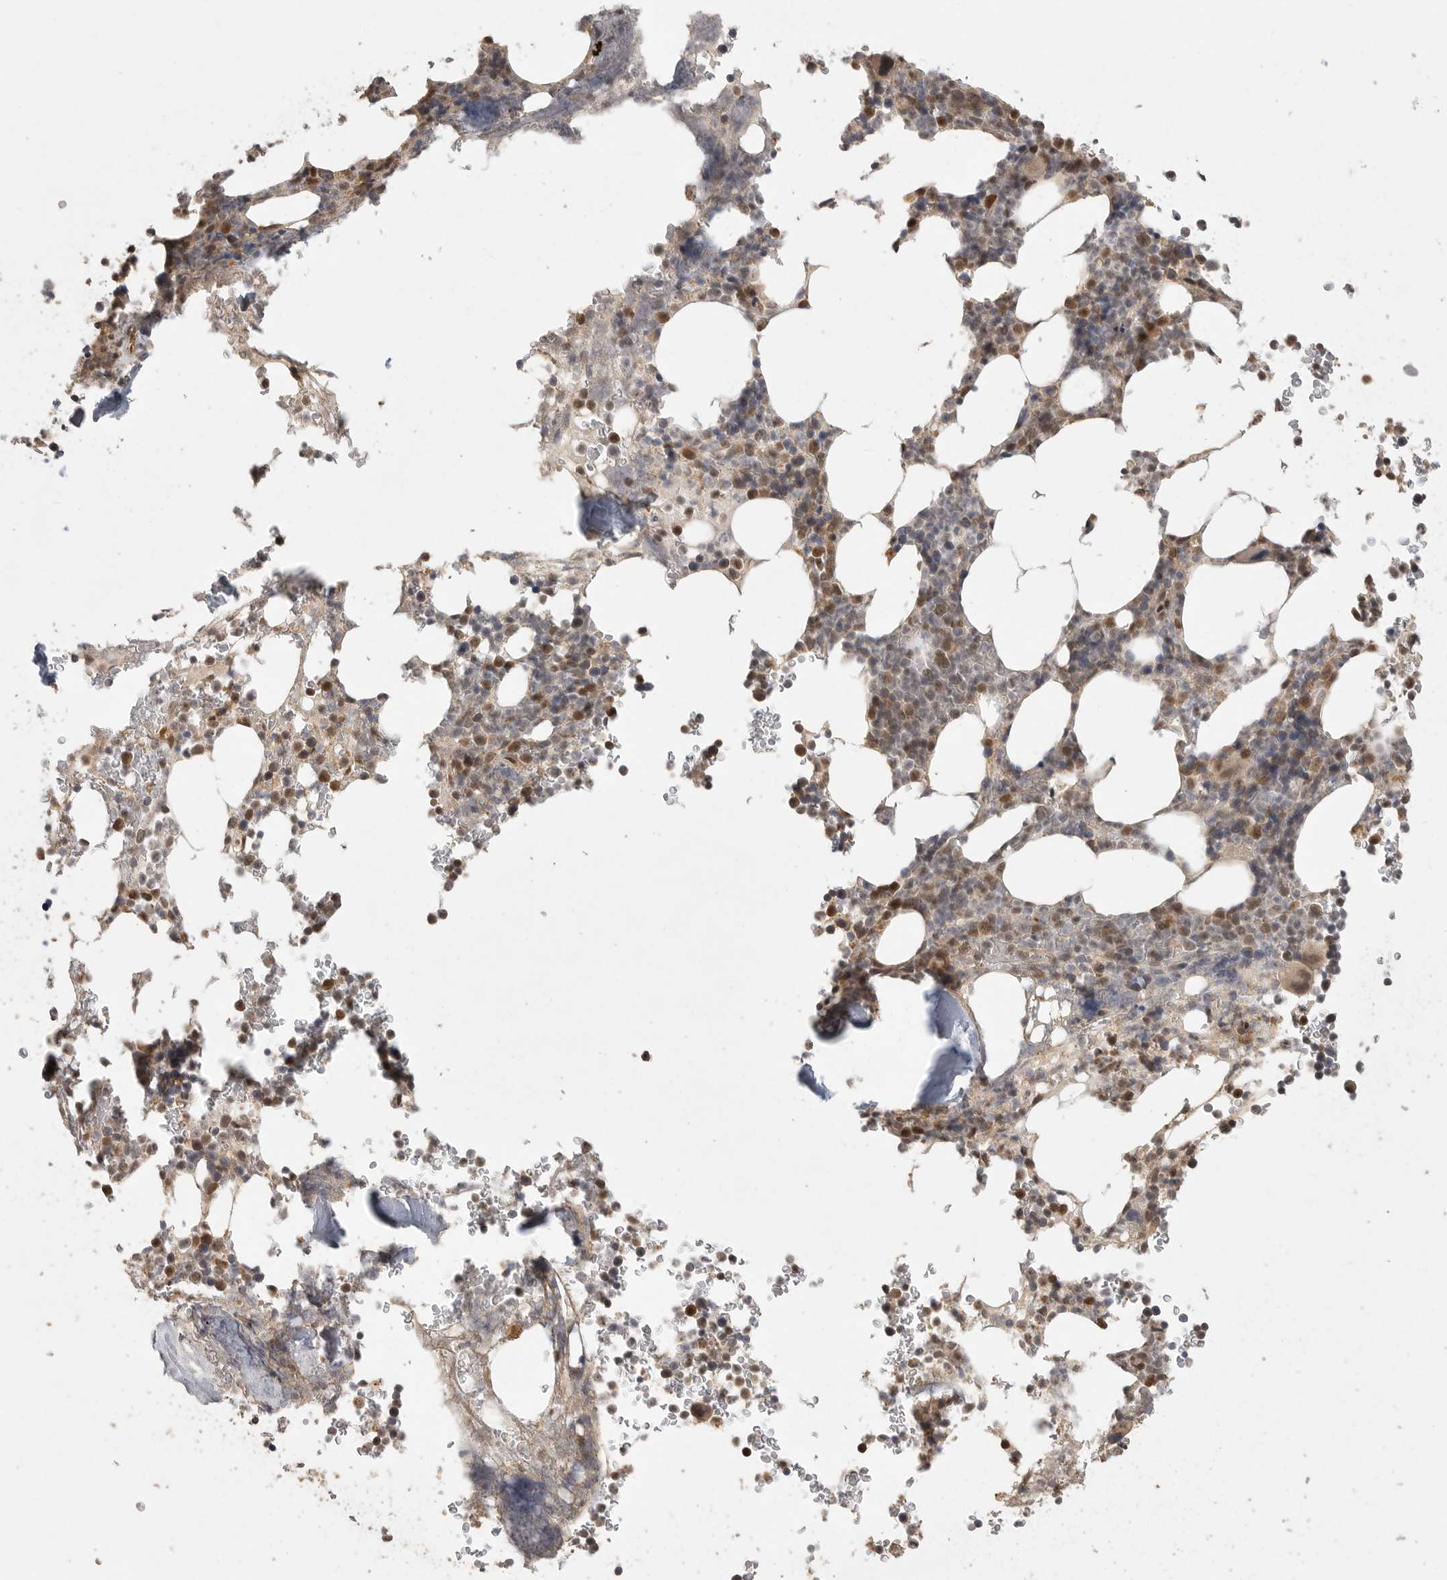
{"staining": {"intensity": "moderate", "quantity": ">75%", "location": "cytoplasmic/membranous,nuclear"}, "tissue": "bone marrow", "cell_type": "Hematopoietic cells", "image_type": "normal", "snomed": [{"axis": "morphology", "description": "Normal tissue, NOS"}, {"axis": "topography", "description": "Bone marrow"}], "caption": "Immunohistochemical staining of normal bone marrow reveals medium levels of moderate cytoplasmic/membranous,nuclear staining in about >75% of hematopoietic cells.", "gene": "DFFA", "patient": {"sex": "male", "age": 58}}